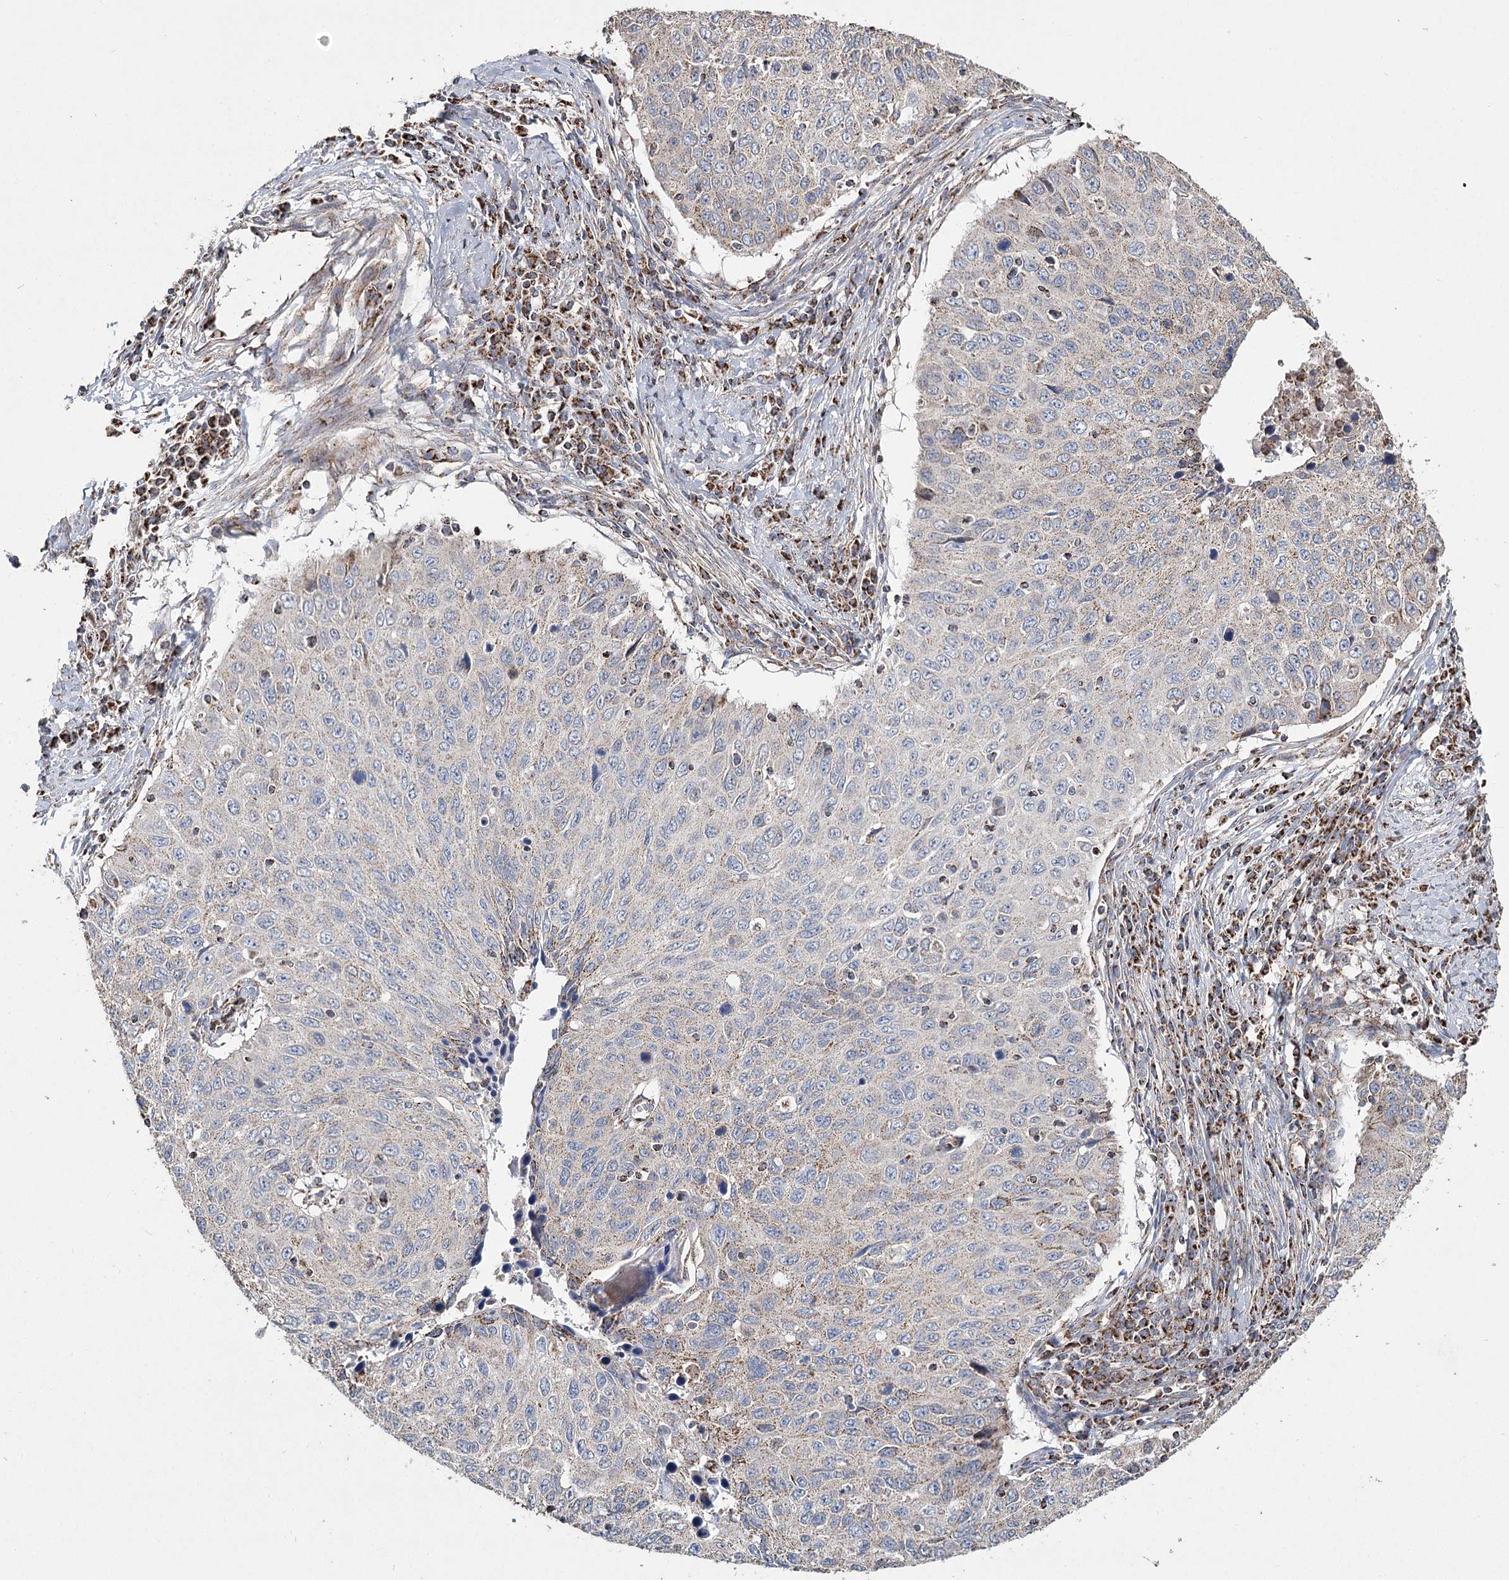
{"staining": {"intensity": "weak", "quantity": "<25%", "location": "cytoplasmic/membranous"}, "tissue": "cervical cancer", "cell_type": "Tumor cells", "image_type": "cancer", "snomed": [{"axis": "morphology", "description": "Squamous cell carcinoma, NOS"}, {"axis": "topography", "description": "Cervix"}], "caption": "Tumor cells are negative for brown protein staining in cervical cancer.", "gene": "RANBP3L", "patient": {"sex": "female", "age": 53}}